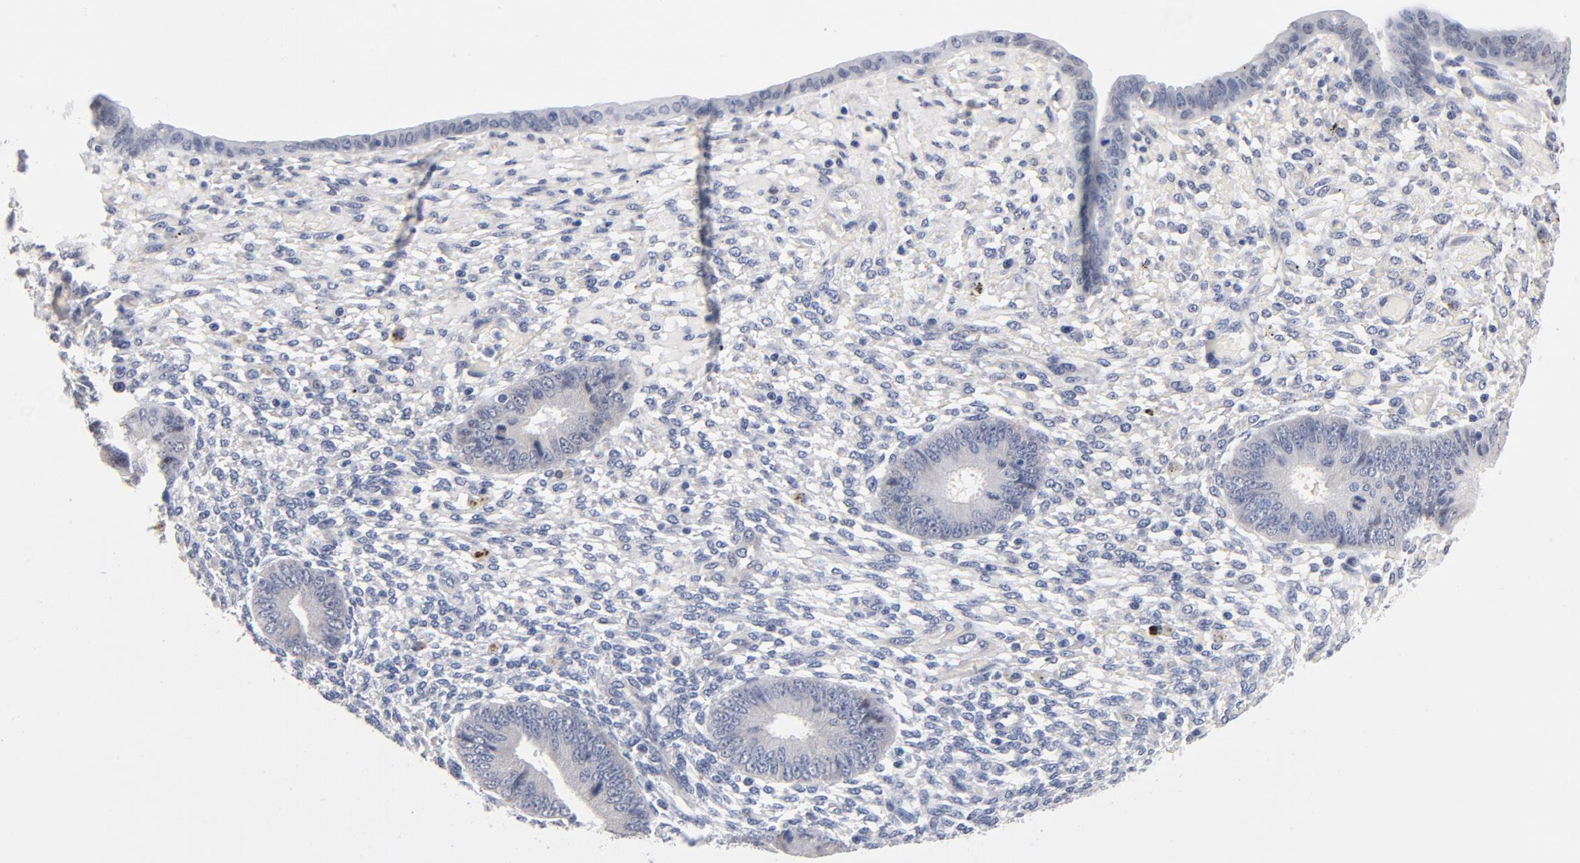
{"staining": {"intensity": "negative", "quantity": "none", "location": "none"}, "tissue": "endometrium", "cell_type": "Cells in endometrial stroma", "image_type": "normal", "snomed": [{"axis": "morphology", "description": "Normal tissue, NOS"}, {"axis": "topography", "description": "Endometrium"}], "caption": "The immunohistochemistry photomicrograph has no significant expression in cells in endometrial stroma of endometrium. Nuclei are stained in blue.", "gene": "RBM3", "patient": {"sex": "female", "age": 42}}